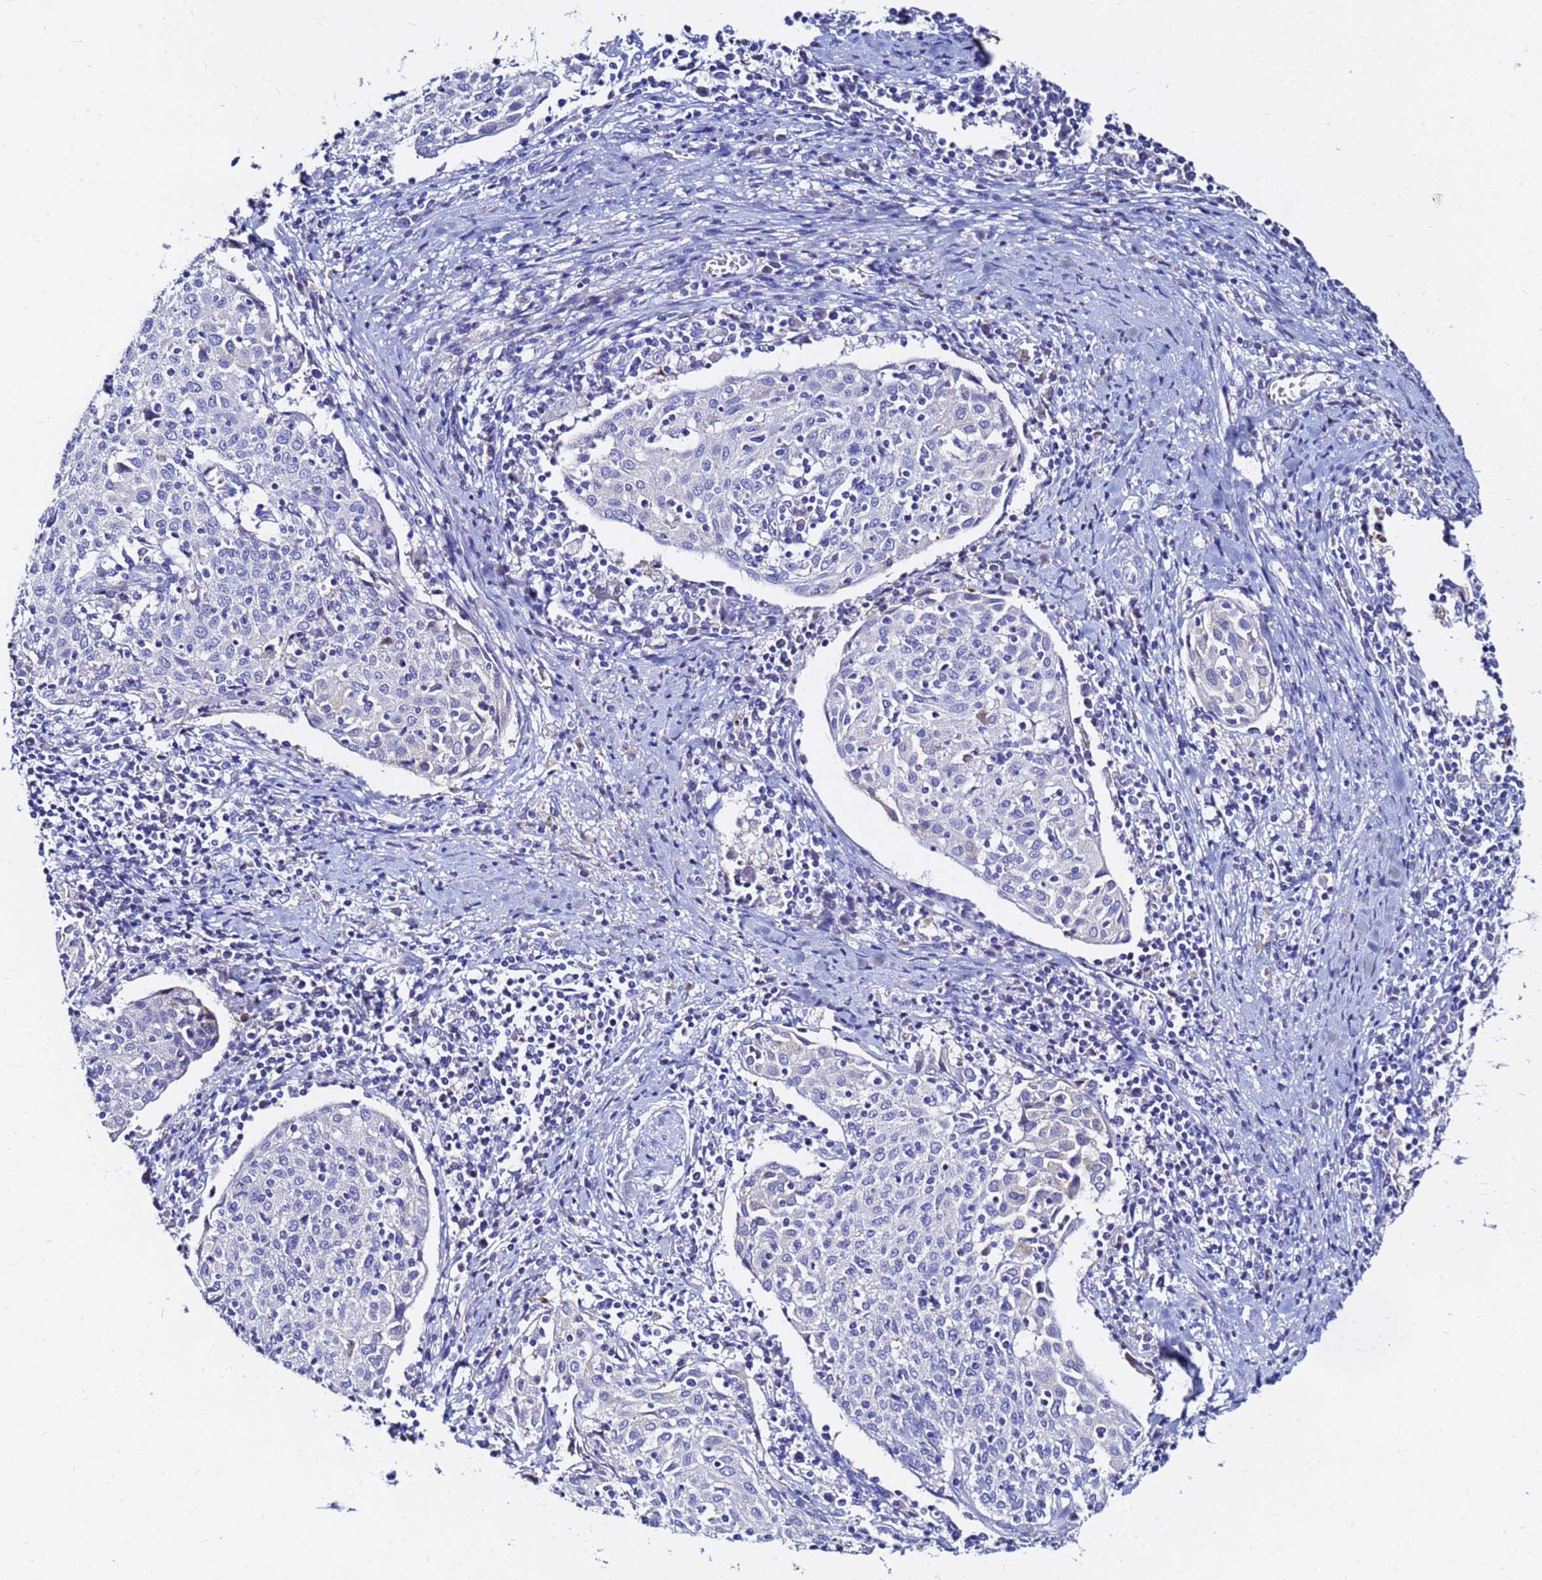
{"staining": {"intensity": "negative", "quantity": "none", "location": "none"}, "tissue": "cervical cancer", "cell_type": "Tumor cells", "image_type": "cancer", "snomed": [{"axis": "morphology", "description": "Squamous cell carcinoma, NOS"}, {"axis": "topography", "description": "Cervix"}], "caption": "Immunohistochemistry (IHC) of cervical cancer demonstrates no staining in tumor cells. The staining is performed using DAB brown chromogen with nuclei counter-stained in using hematoxylin.", "gene": "FAM183A", "patient": {"sex": "female", "age": 52}}